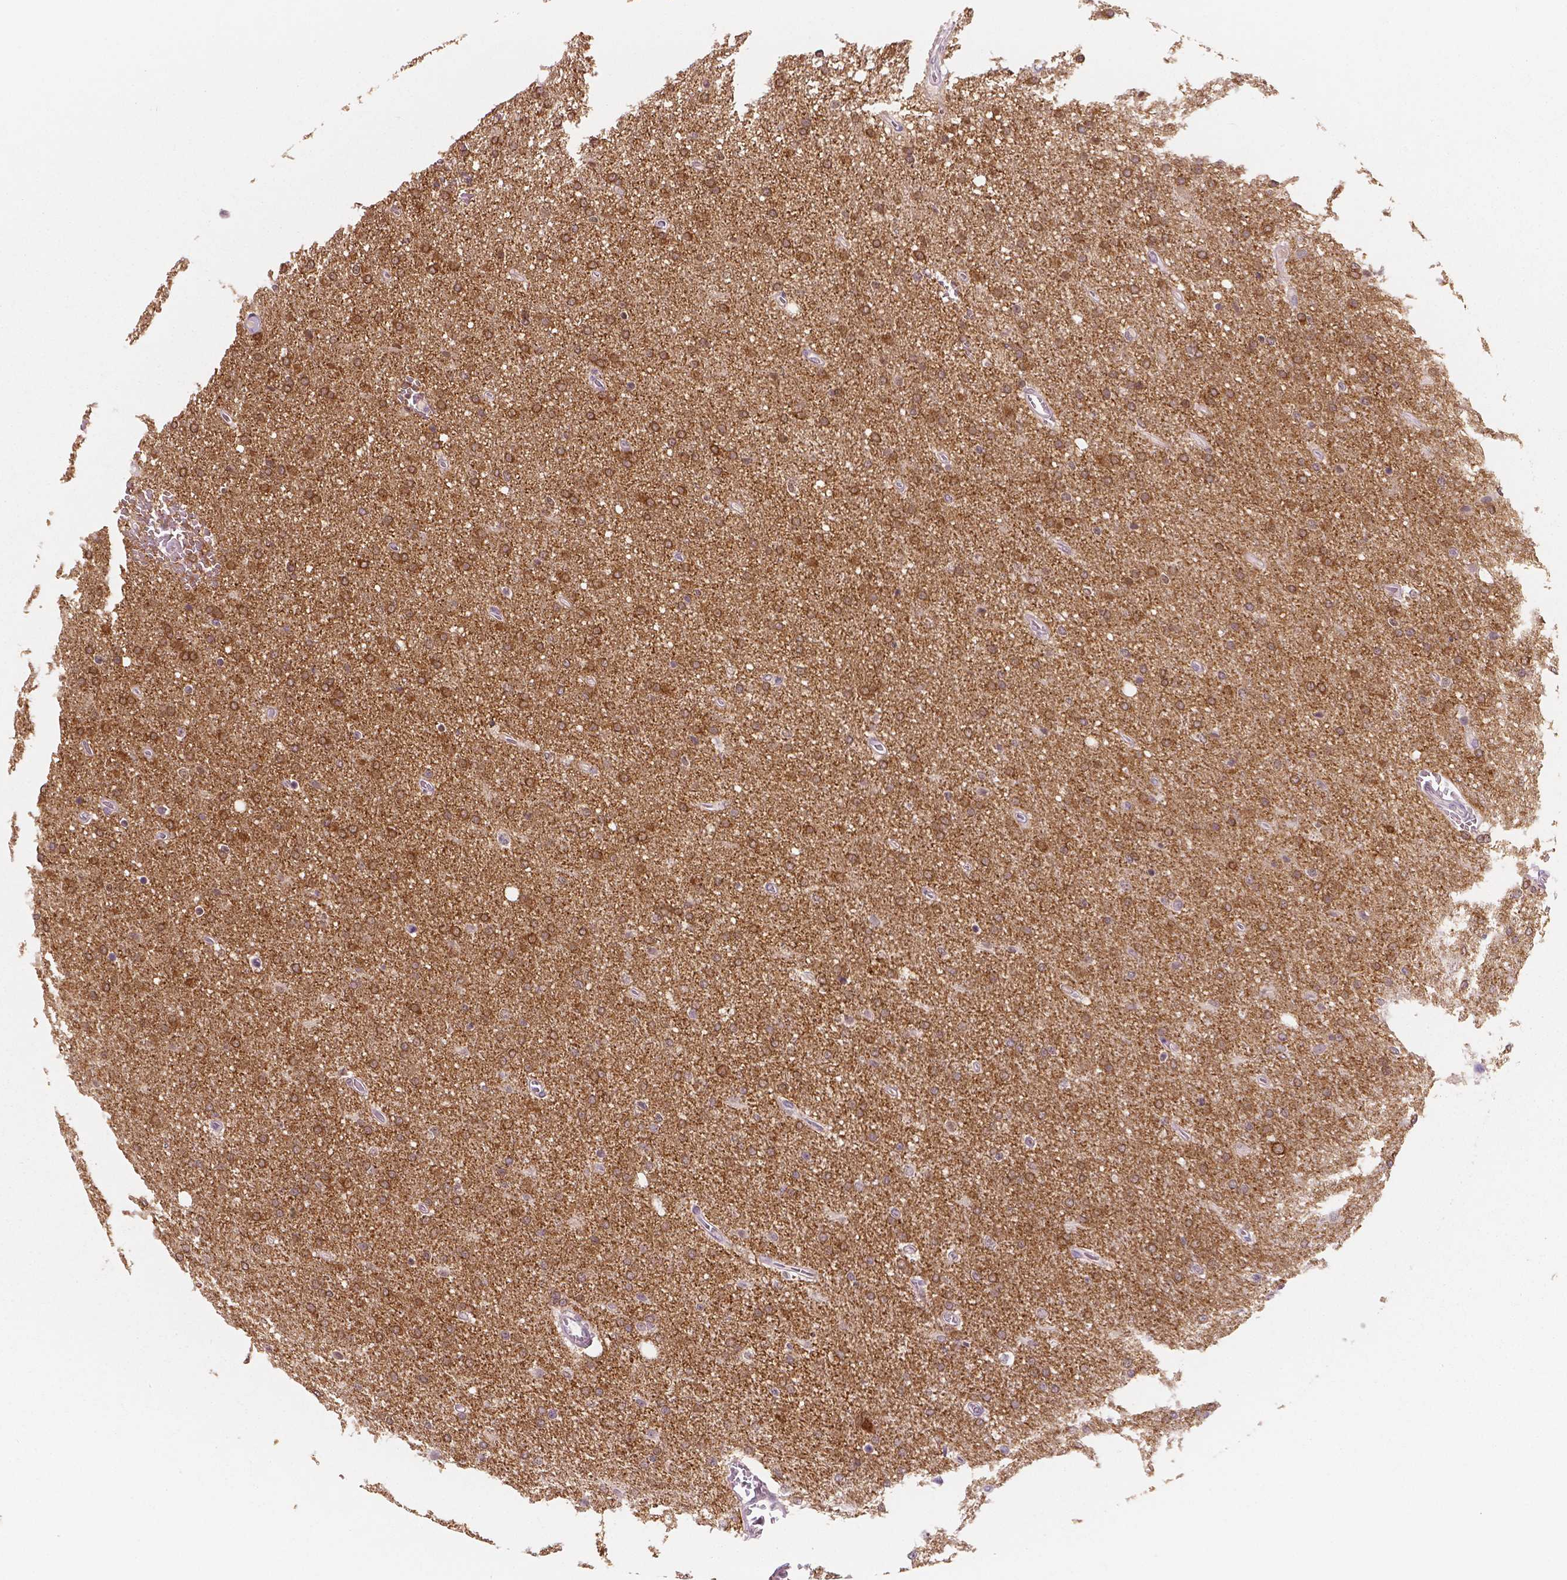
{"staining": {"intensity": "moderate", "quantity": ">75%", "location": "cytoplasmic/membranous"}, "tissue": "glioma", "cell_type": "Tumor cells", "image_type": "cancer", "snomed": [{"axis": "morphology", "description": "Glioma, malignant, High grade"}, {"axis": "topography", "description": "Cerebral cortex"}], "caption": "The image demonstrates a brown stain indicating the presence of a protein in the cytoplasmic/membranous of tumor cells in glioma.", "gene": "NECAB1", "patient": {"sex": "male", "age": 70}}